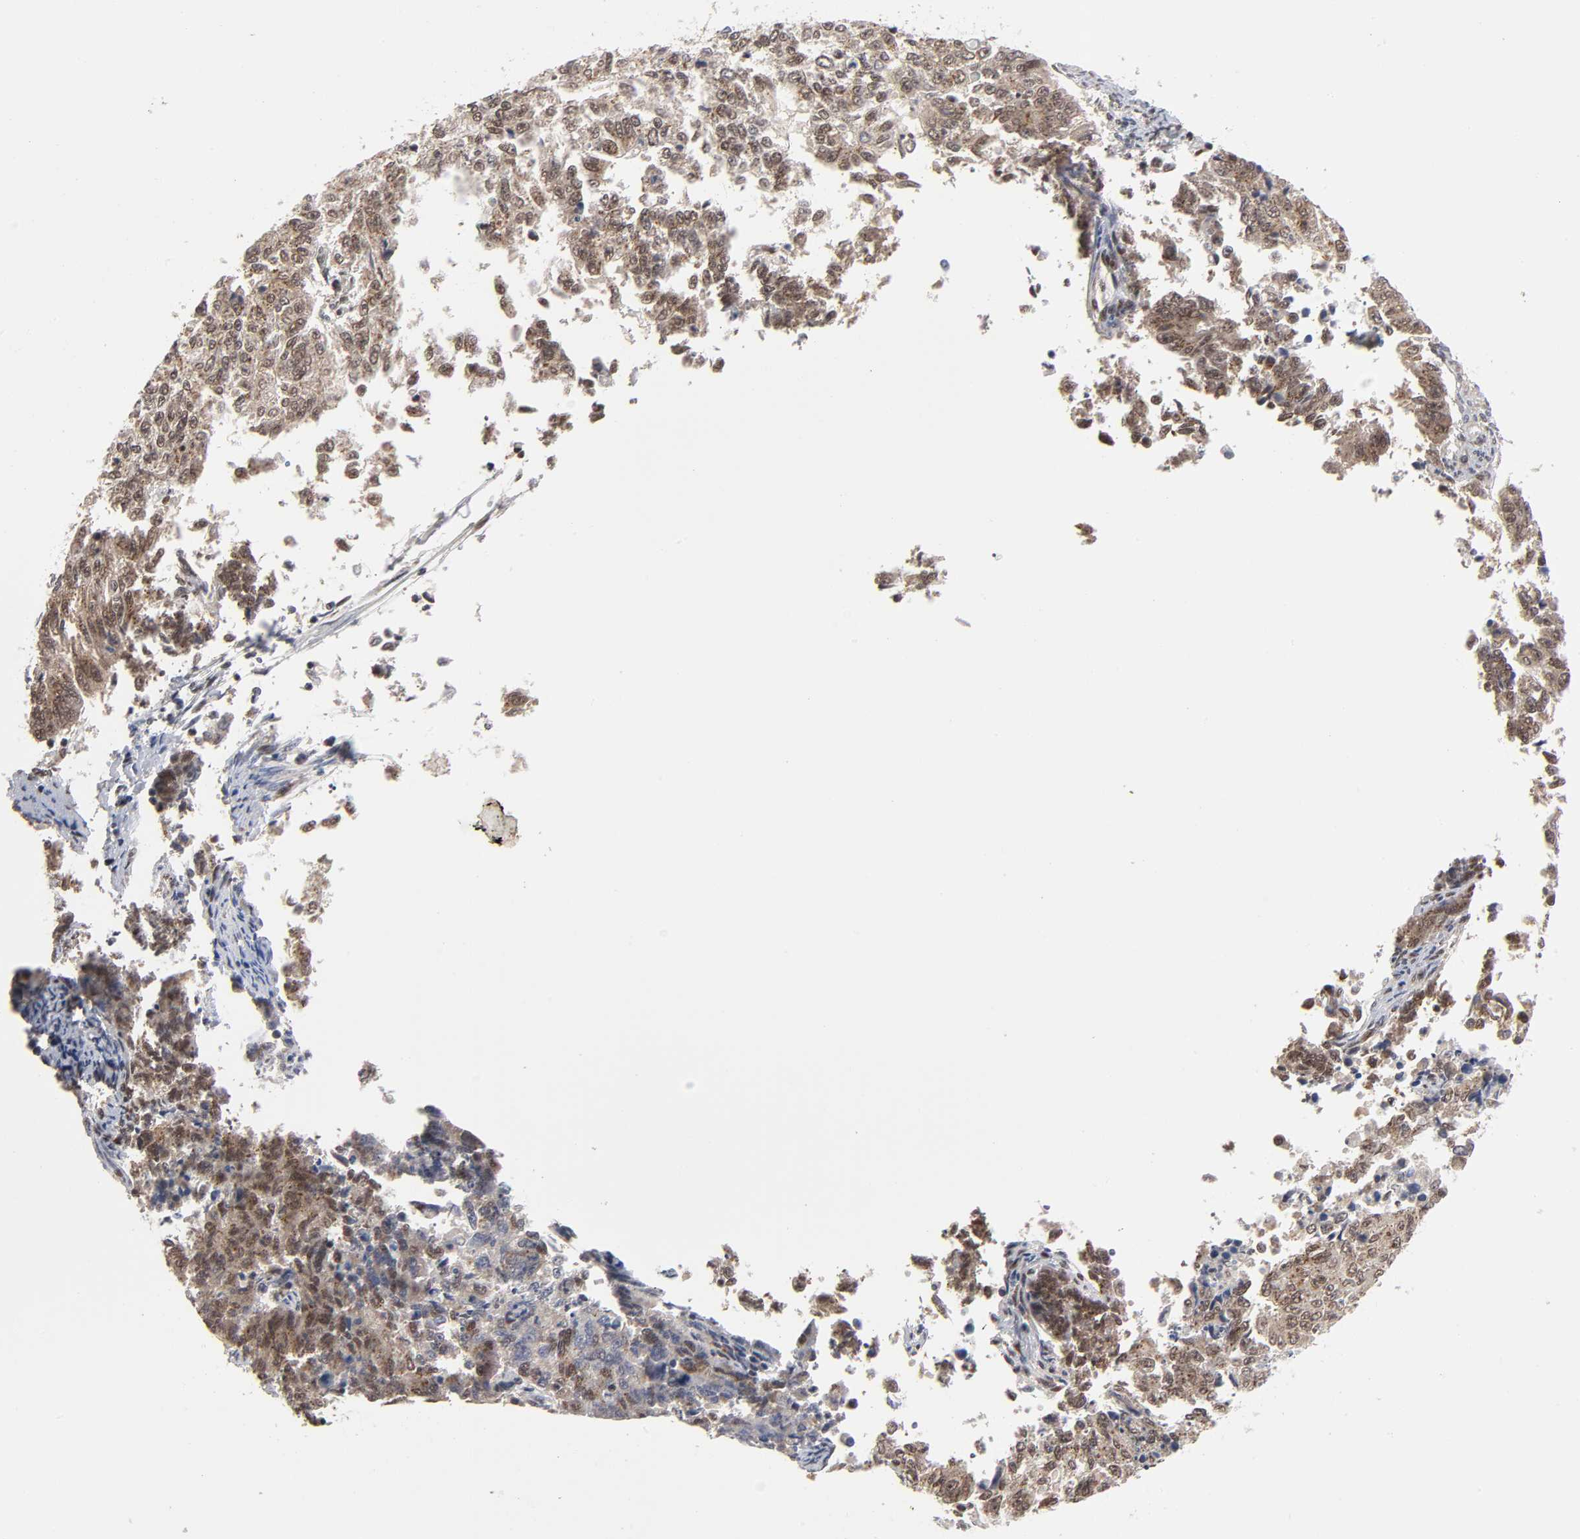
{"staining": {"intensity": "moderate", "quantity": ">75%", "location": "cytoplasmic/membranous,nuclear"}, "tissue": "endometrial cancer", "cell_type": "Tumor cells", "image_type": "cancer", "snomed": [{"axis": "morphology", "description": "Adenocarcinoma, NOS"}, {"axis": "topography", "description": "Endometrium"}], "caption": "Human endometrial cancer stained for a protein (brown) shows moderate cytoplasmic/membranous and nuclear positive expression in approximately >75% of tumor cells.", "gene": "EP300", "patient": {"sex": "female", "age": 42}}